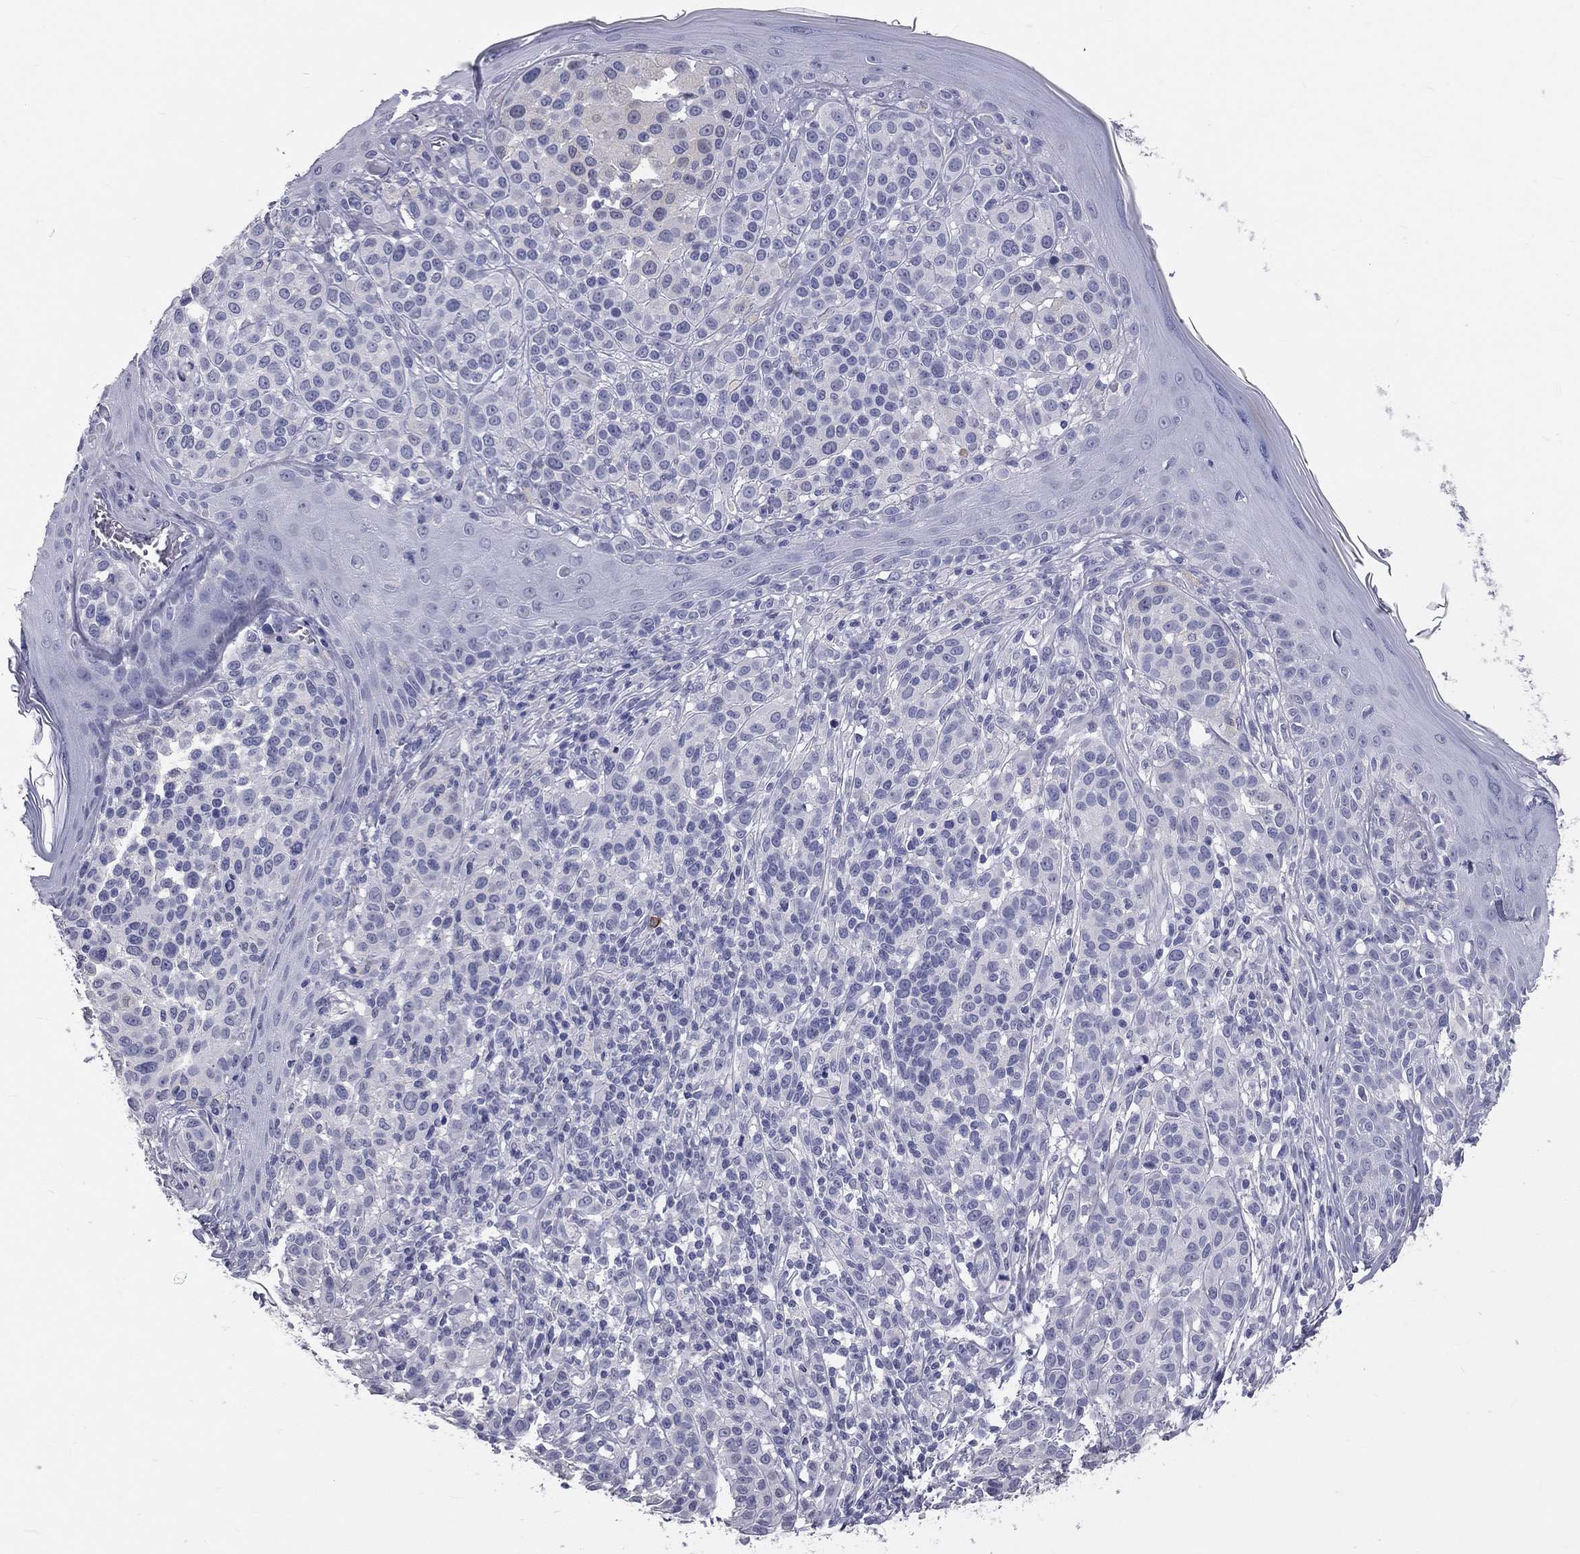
{"staining": {"intensity": "negative", "quantity": "none", "location": "none"}, "tissue": "melanoma", "cell_type": "Tumor cells", "image_type": "cancer", "snomed": [{"axis": "morphology", "description": "Malignant melanoma, NOS"}, {"axis": "topography", "description": "Skin"}], "caption": "Immunohistochemical staining of melanoma demonstrates no significant expression in tumor cells.", "gene": "TFPI2", "patient": {"sex": "male", "age": 79}}